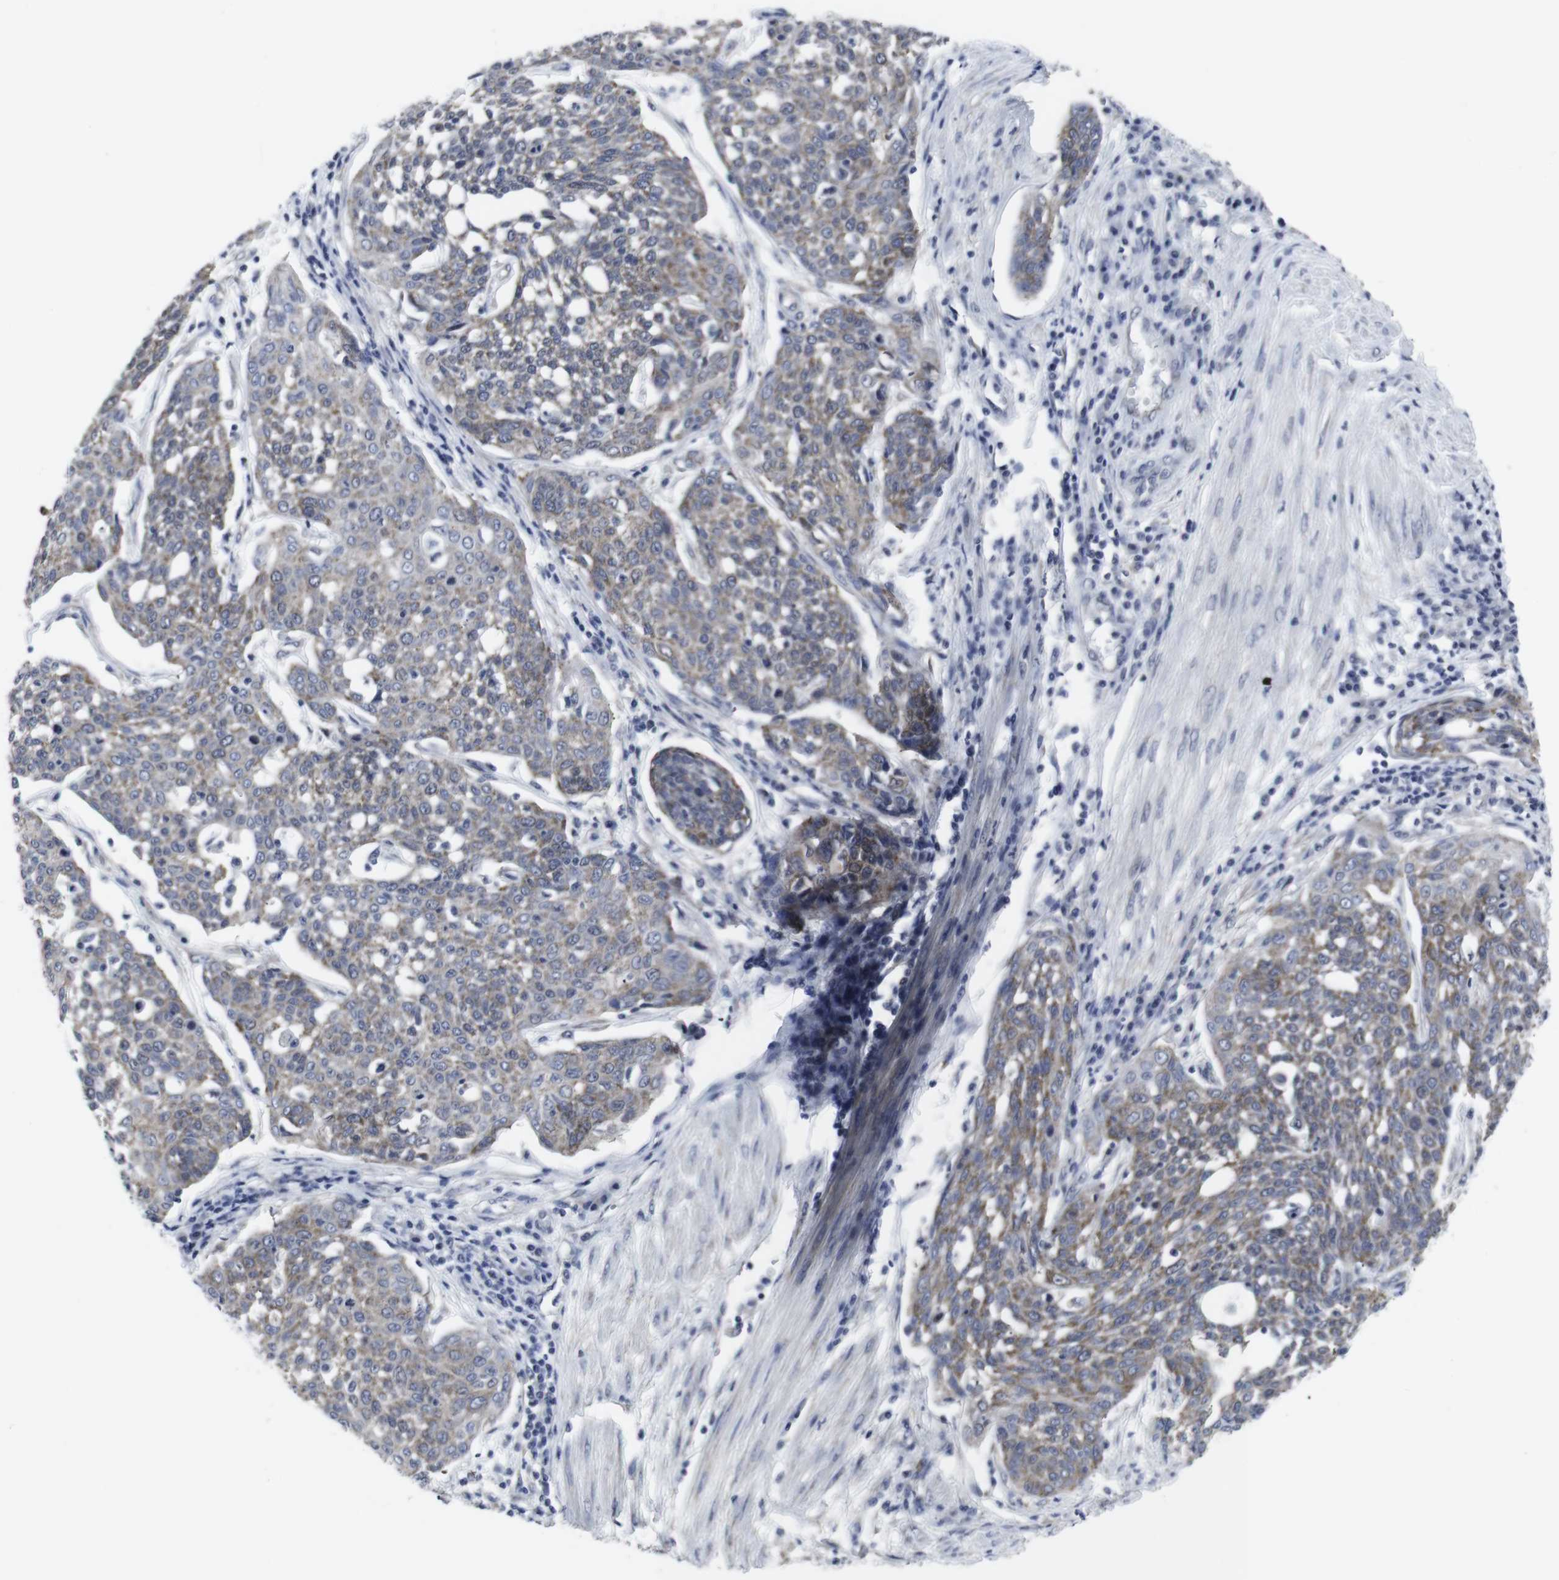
{"staining": {"intensity": "moderate", "quantity": ">75%", "location": "cytoplasmic/membranous"}, "tissue": "cervical cancer", "cell_type": "Tumor cells", "image_type": "cancer", "snomed": [{"axis": "morphology", "description": "Squamous cell carcinoma, NOS"}, {"axis": "topography", "description": "Cervix"}], "caption": "Immunohistochemical staining of squamous cell carcinoma (cervical) displays medium levels of moderate cytoplasmic/membranous protein expression in approximately >75% of tumor cells.", "gene": "GEMIN2", "patient": {"sex": "female", "age": 34}}